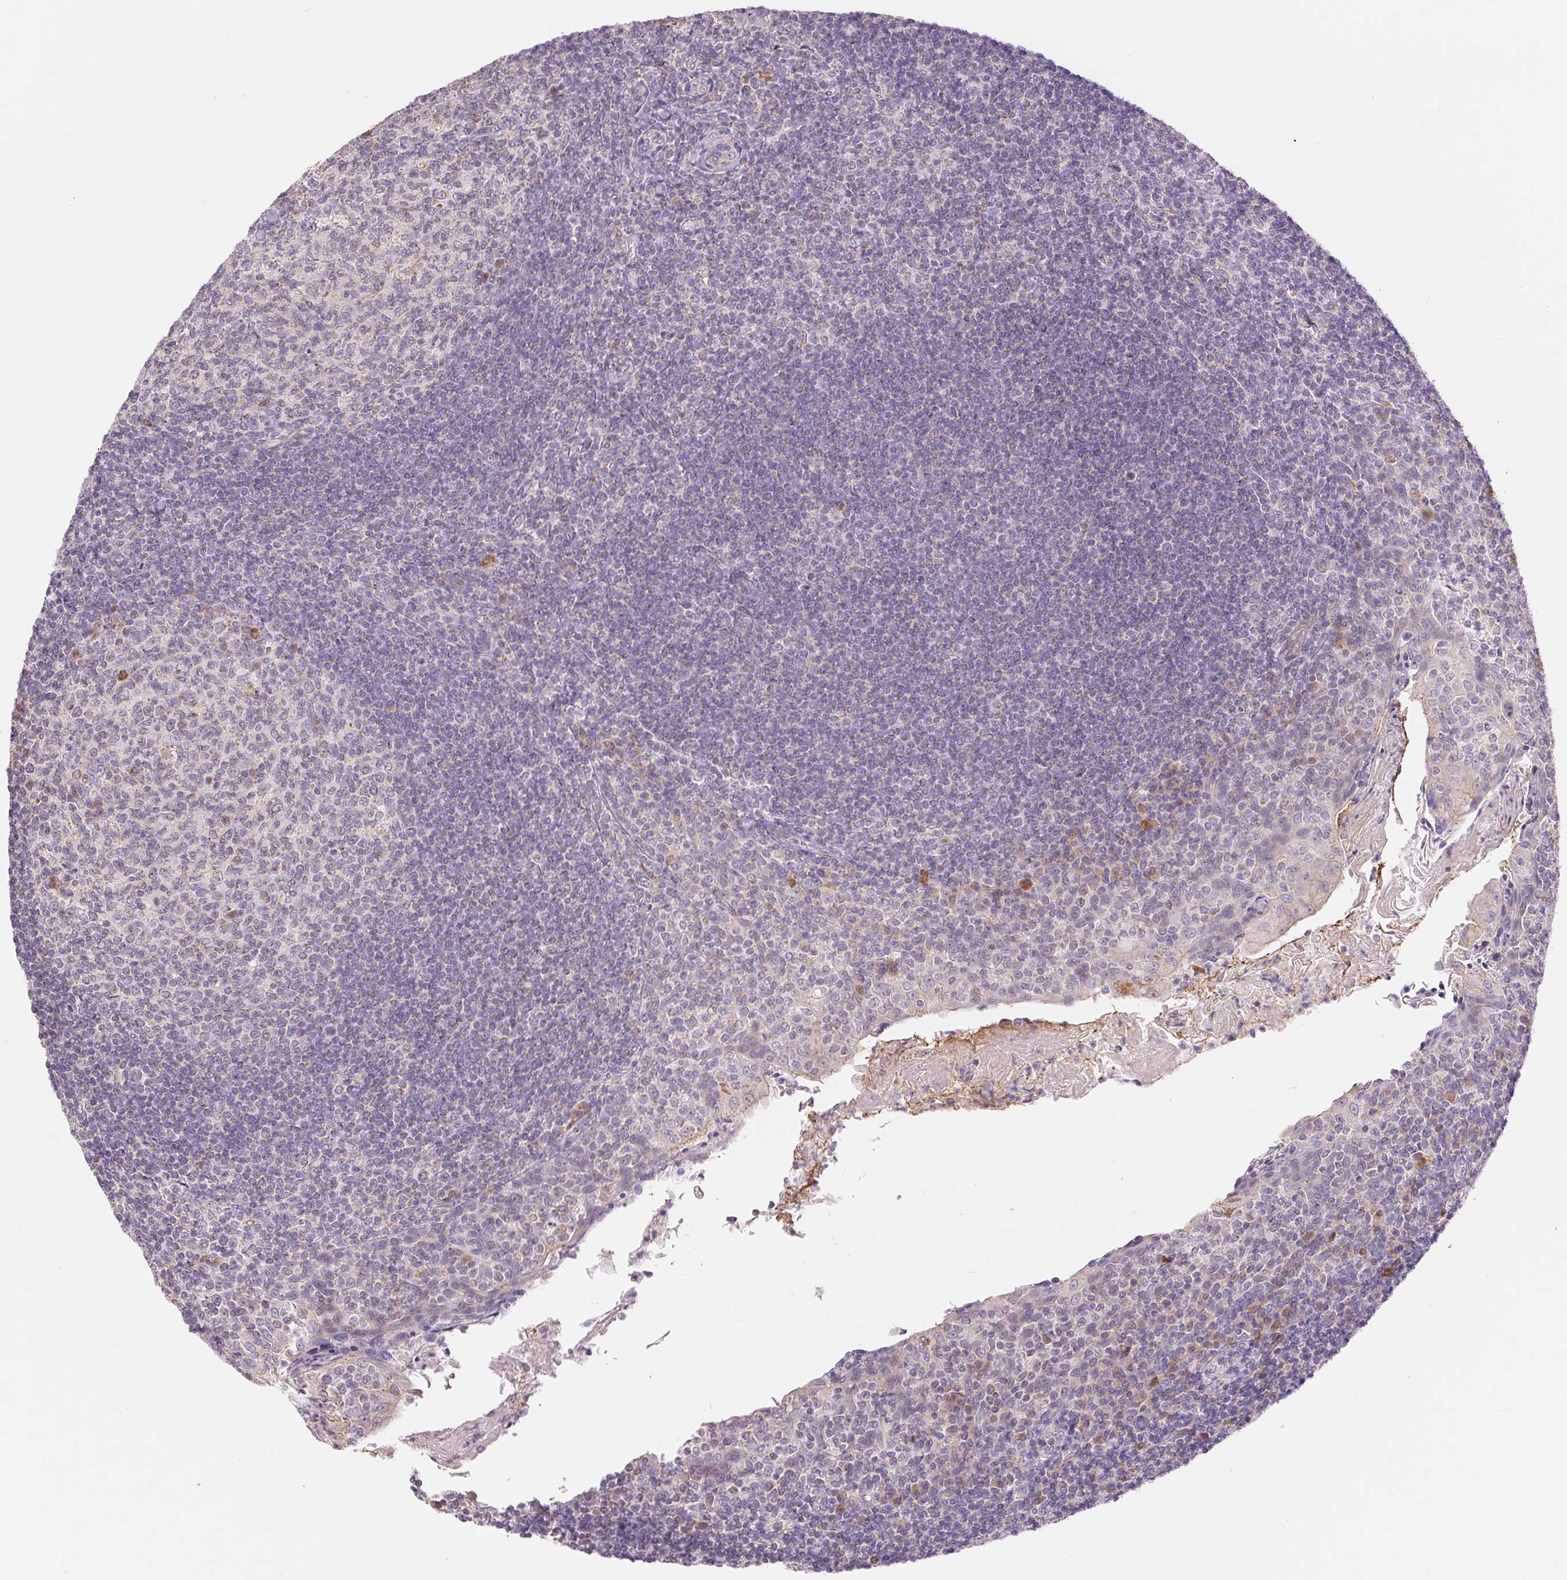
{"staining": {"intensity": "moderate", "quantity": "<25%", "location": "cytoplasmic/membranous"}, "tissue": "tonsil", "cell_type": "Germinal center cells", "image_type": "normal", "snomed": [{"axis": "morphology", "description": "Normal tissue, NOS"}, {"axis": "topography", "description": "Tonsil"}], "caption": "The photomicrograph exhibits immunohistochemical staining of normal tonsil. There is moderate cytoplasmic/membranous positivity is identified in about <25% of germinal center cells.", "gene": "EMC6", "patient": {"sex": "female", "age": 10}}